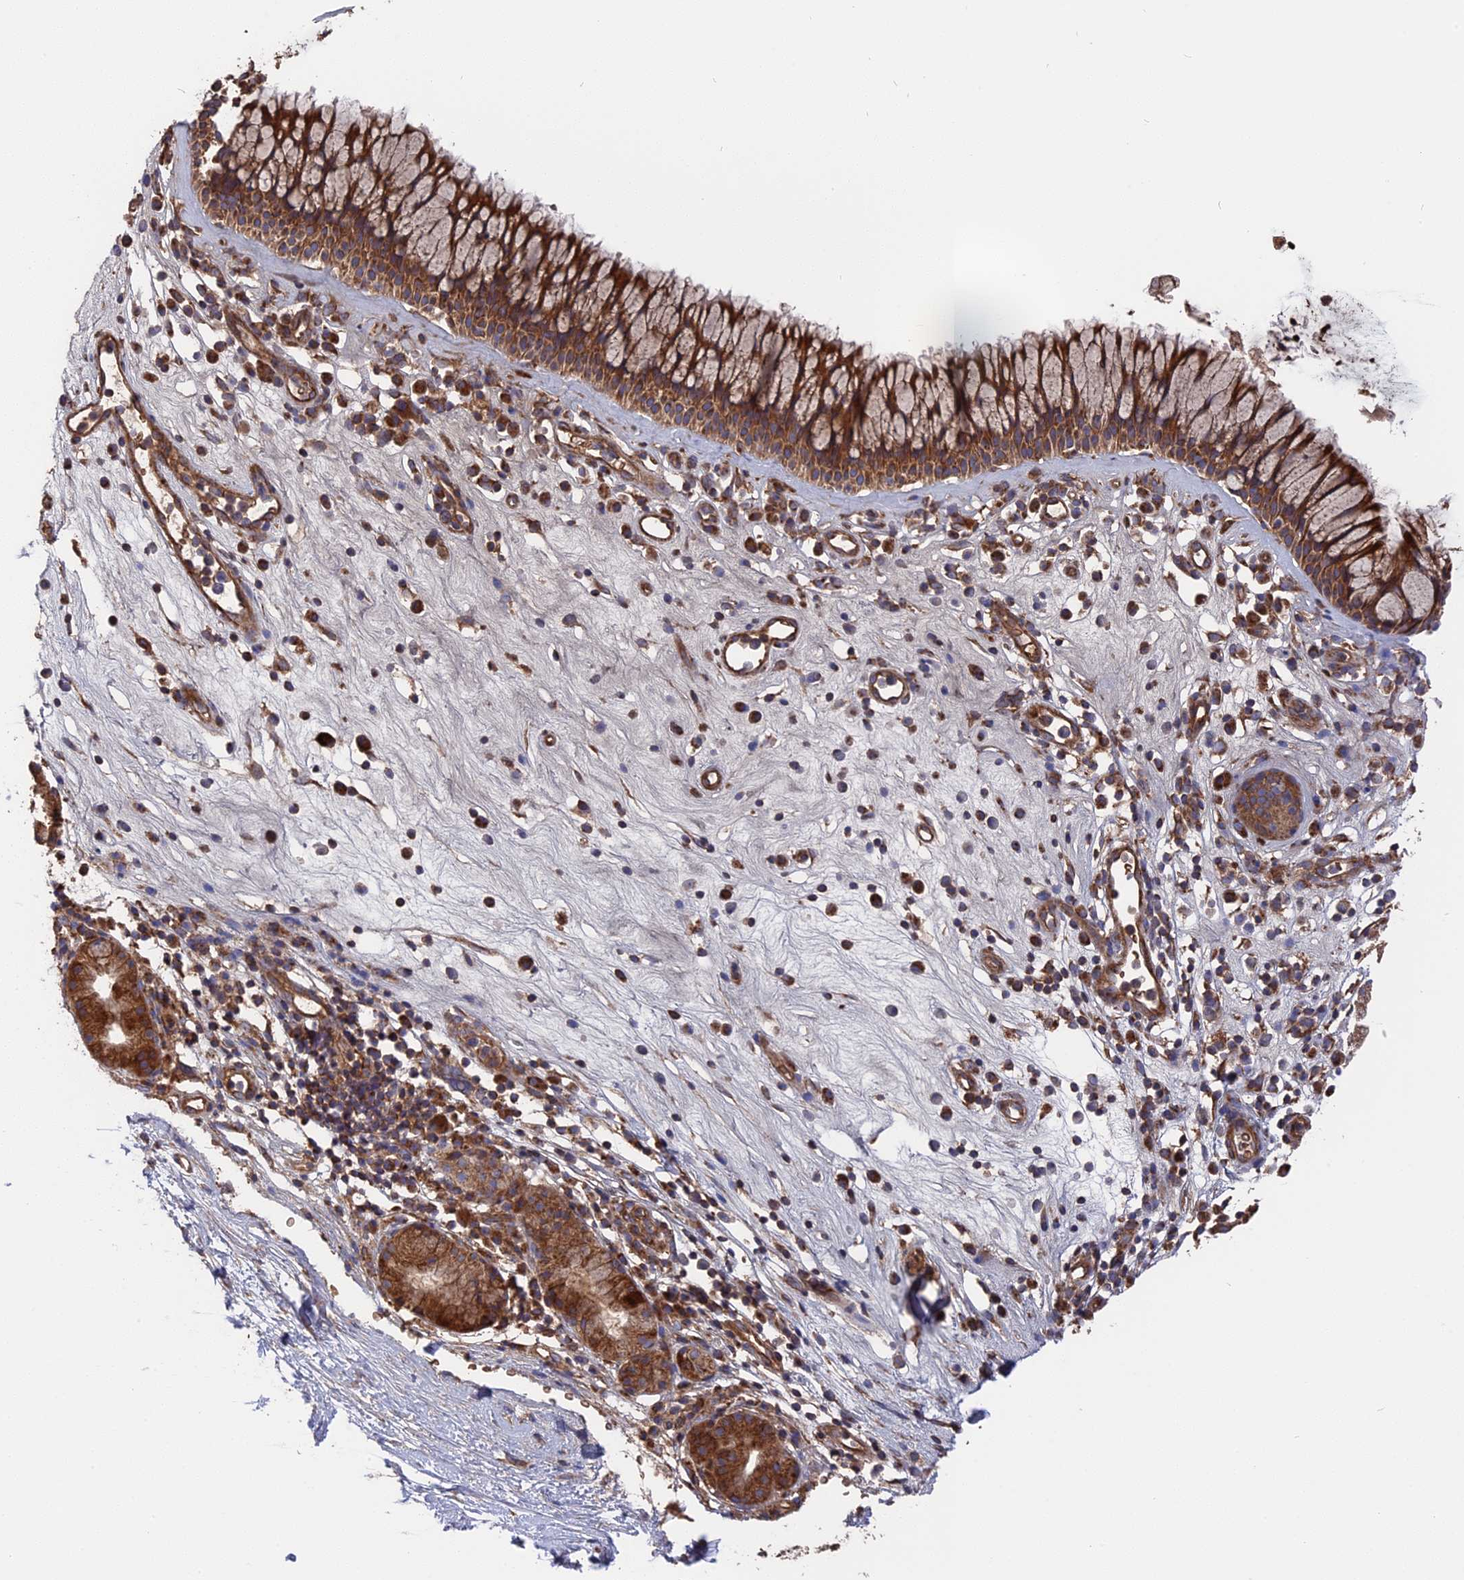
{"staining": {"intensity": "moderate", "quantity": ">75%", "location": "cytoplasmic/membranous"}, "tissue": "nasopharynx", "cell_type": "Respiratory epithelial cells", "image_type": "normal", "snomed": [{"axis": "morphology", "description": "Normal tissue, NOS"}, {"axis": "morphology", "description": "Inflammation, NOS"}, {"axis": "morphology", "description": "Malignant melanoma, Metastatic site"}, {"axis": "topography", "description": "Nasopharynx"}], "caption": "A high-resolution image shows IHC staining of normal nasopharynx, which reveals moderate cytoplasmic/membranous staining in approximately >75% of respiratory epithelial cells.", "gene": "TELO2", "patient": {"sex": "male", "age": 70}}